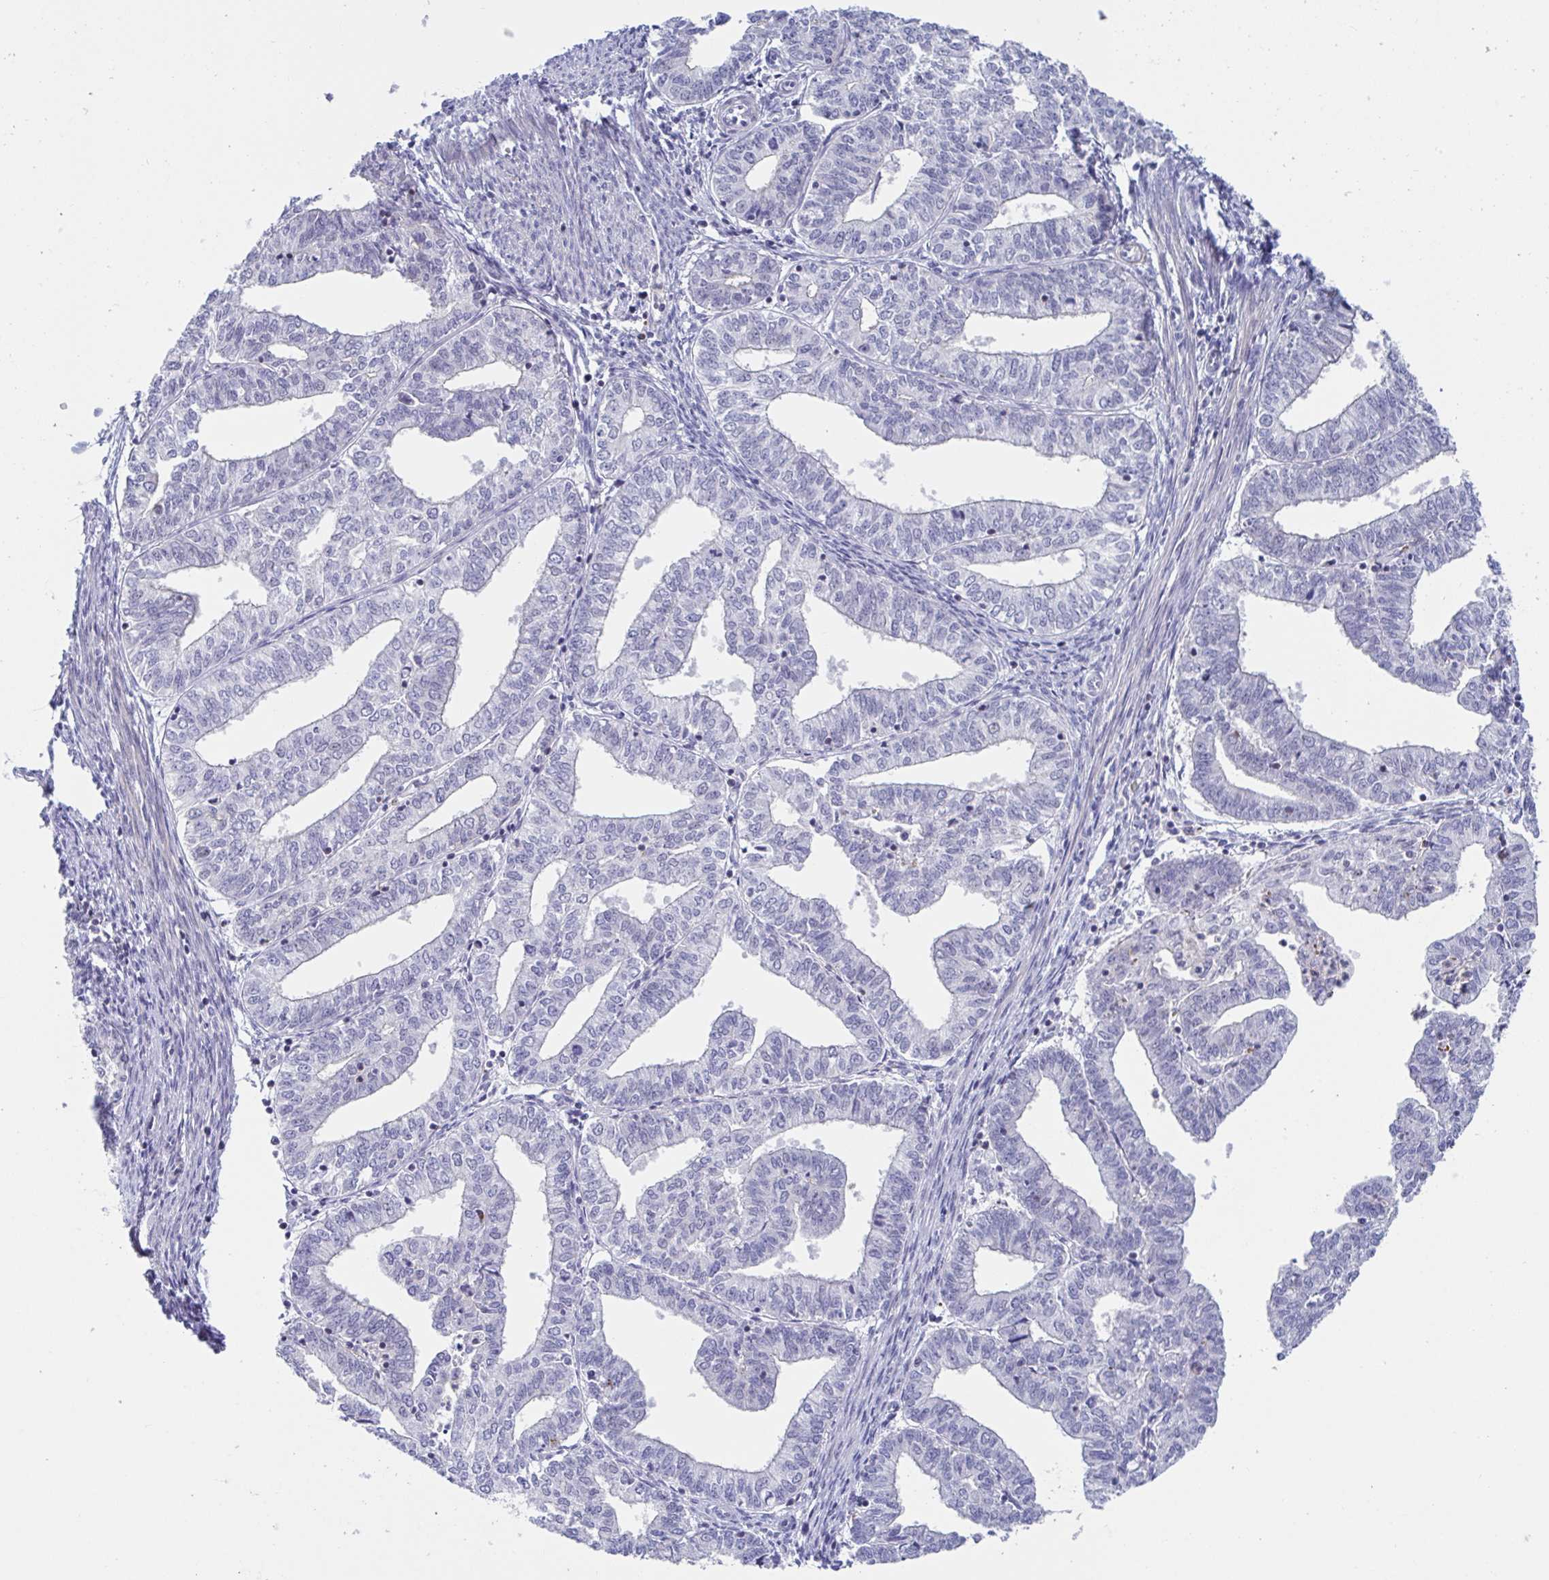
{"staining": {"intensity": "negative", "quantity": "none", "location": "none"}, "tissue": "endometrial cancer", "cell_type": "Tumor cells", "image_type": "cancer", "snomed": [{"axis": "morphology", "description": "Adenocarcinoma, NOS"}, {"axis": "topography", "description": "Endometrium"}], "caption": "IHC of endometrial cancer (adenocarcinoma) displays no staining in tumor cells.", "gene": "WDR72", "patient": {"sex": "female", "age": 61}}